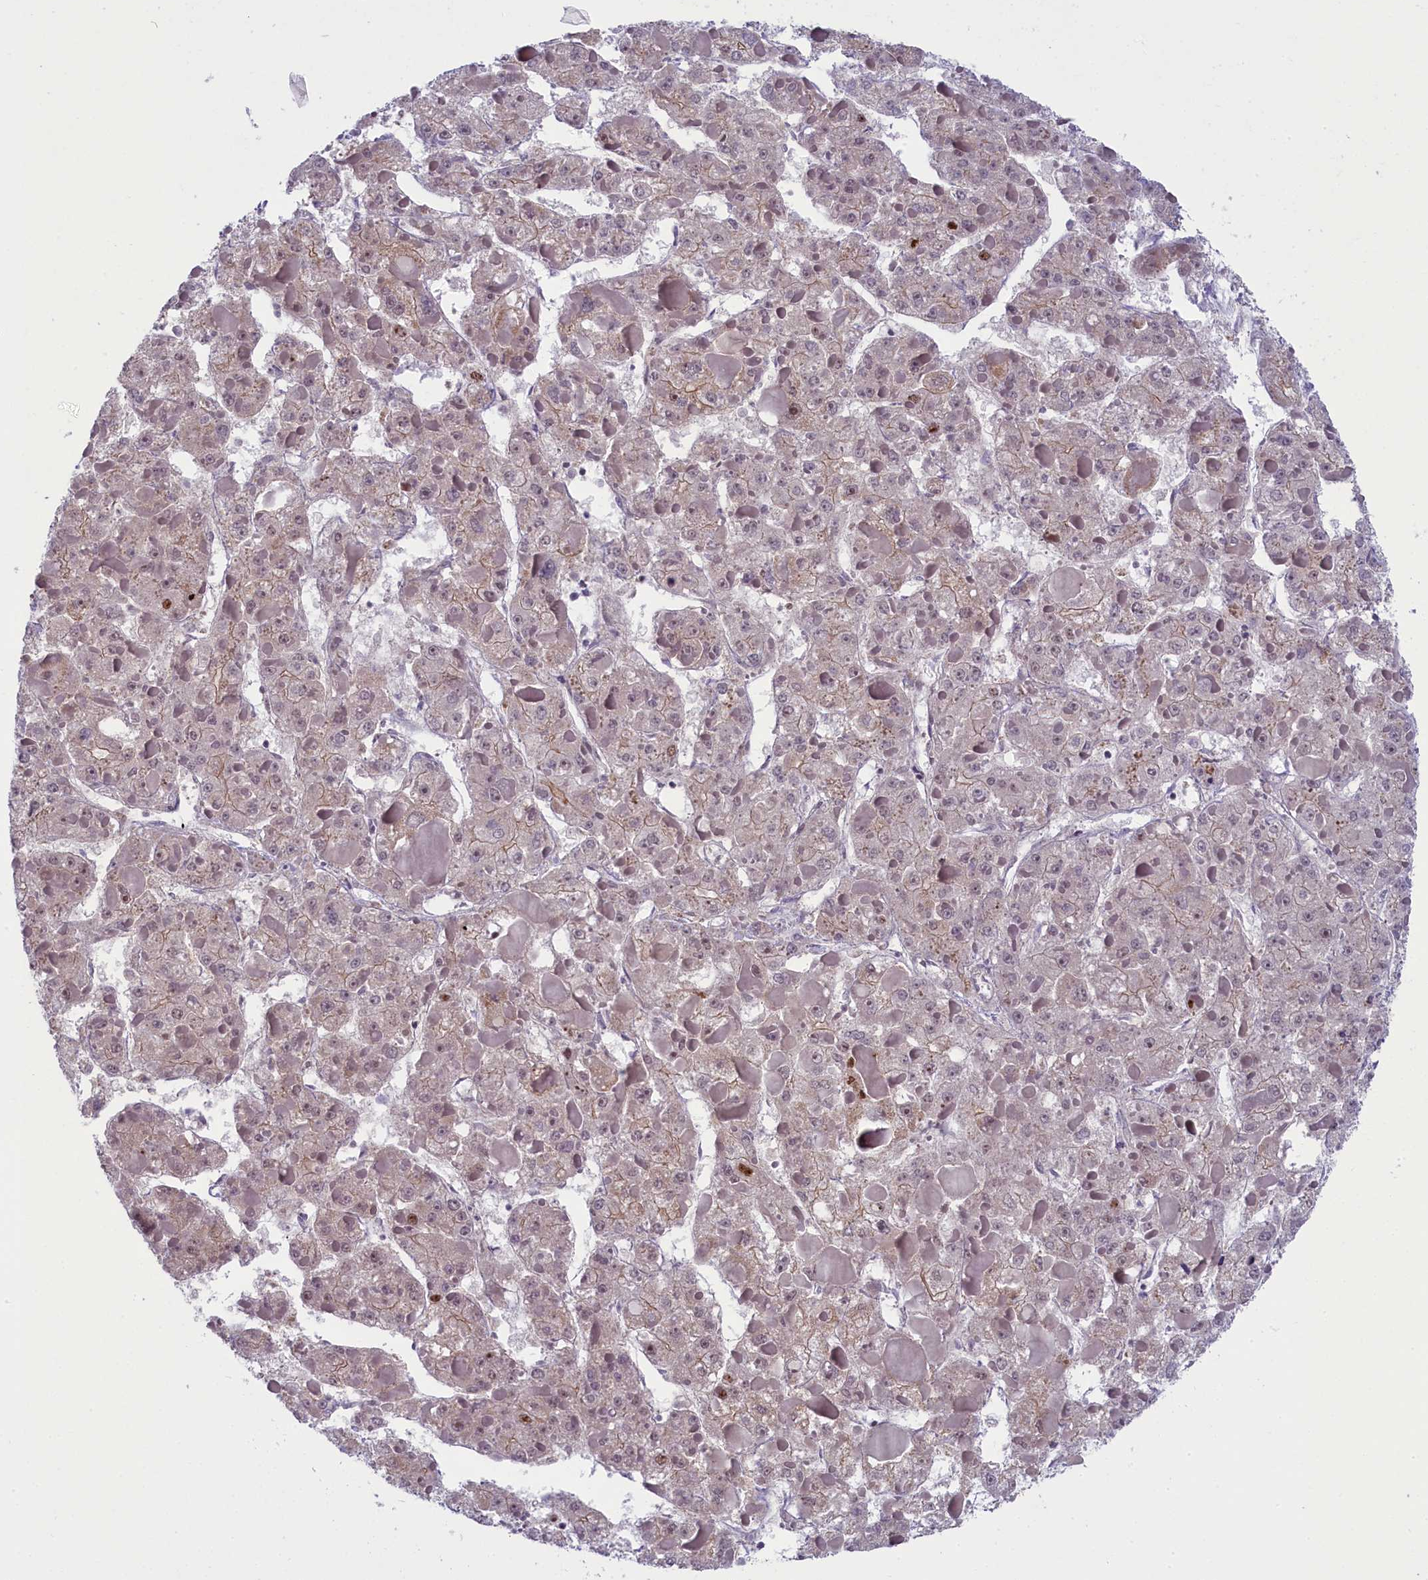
{"staining": {"intensity": "negative", "quantity": "none", "location": "none"}, "tissue": "liver cancer", "cell_type": "Tumor cells", "image_type": "cancer", "snomed": [{"axis": "morphology", "description": "Carcinoma, Hepatocellular, NOS"}, {"axis": "topography", "description": "Liver"}], "caption": "Immunohistochemistry (IHC) image of neoplastic tissue: hepatocellular carcinoma (liver) stained with DAB exhibits no significant protein positivity in tumor cells. The staining was performed using DAB to visualize the protein expression in brown, while the nuclei were stained in blue with hematoxylin (Magnification: 20x).", "gene": "CCL23", "patient": {"sex": "female", "age": 73}}